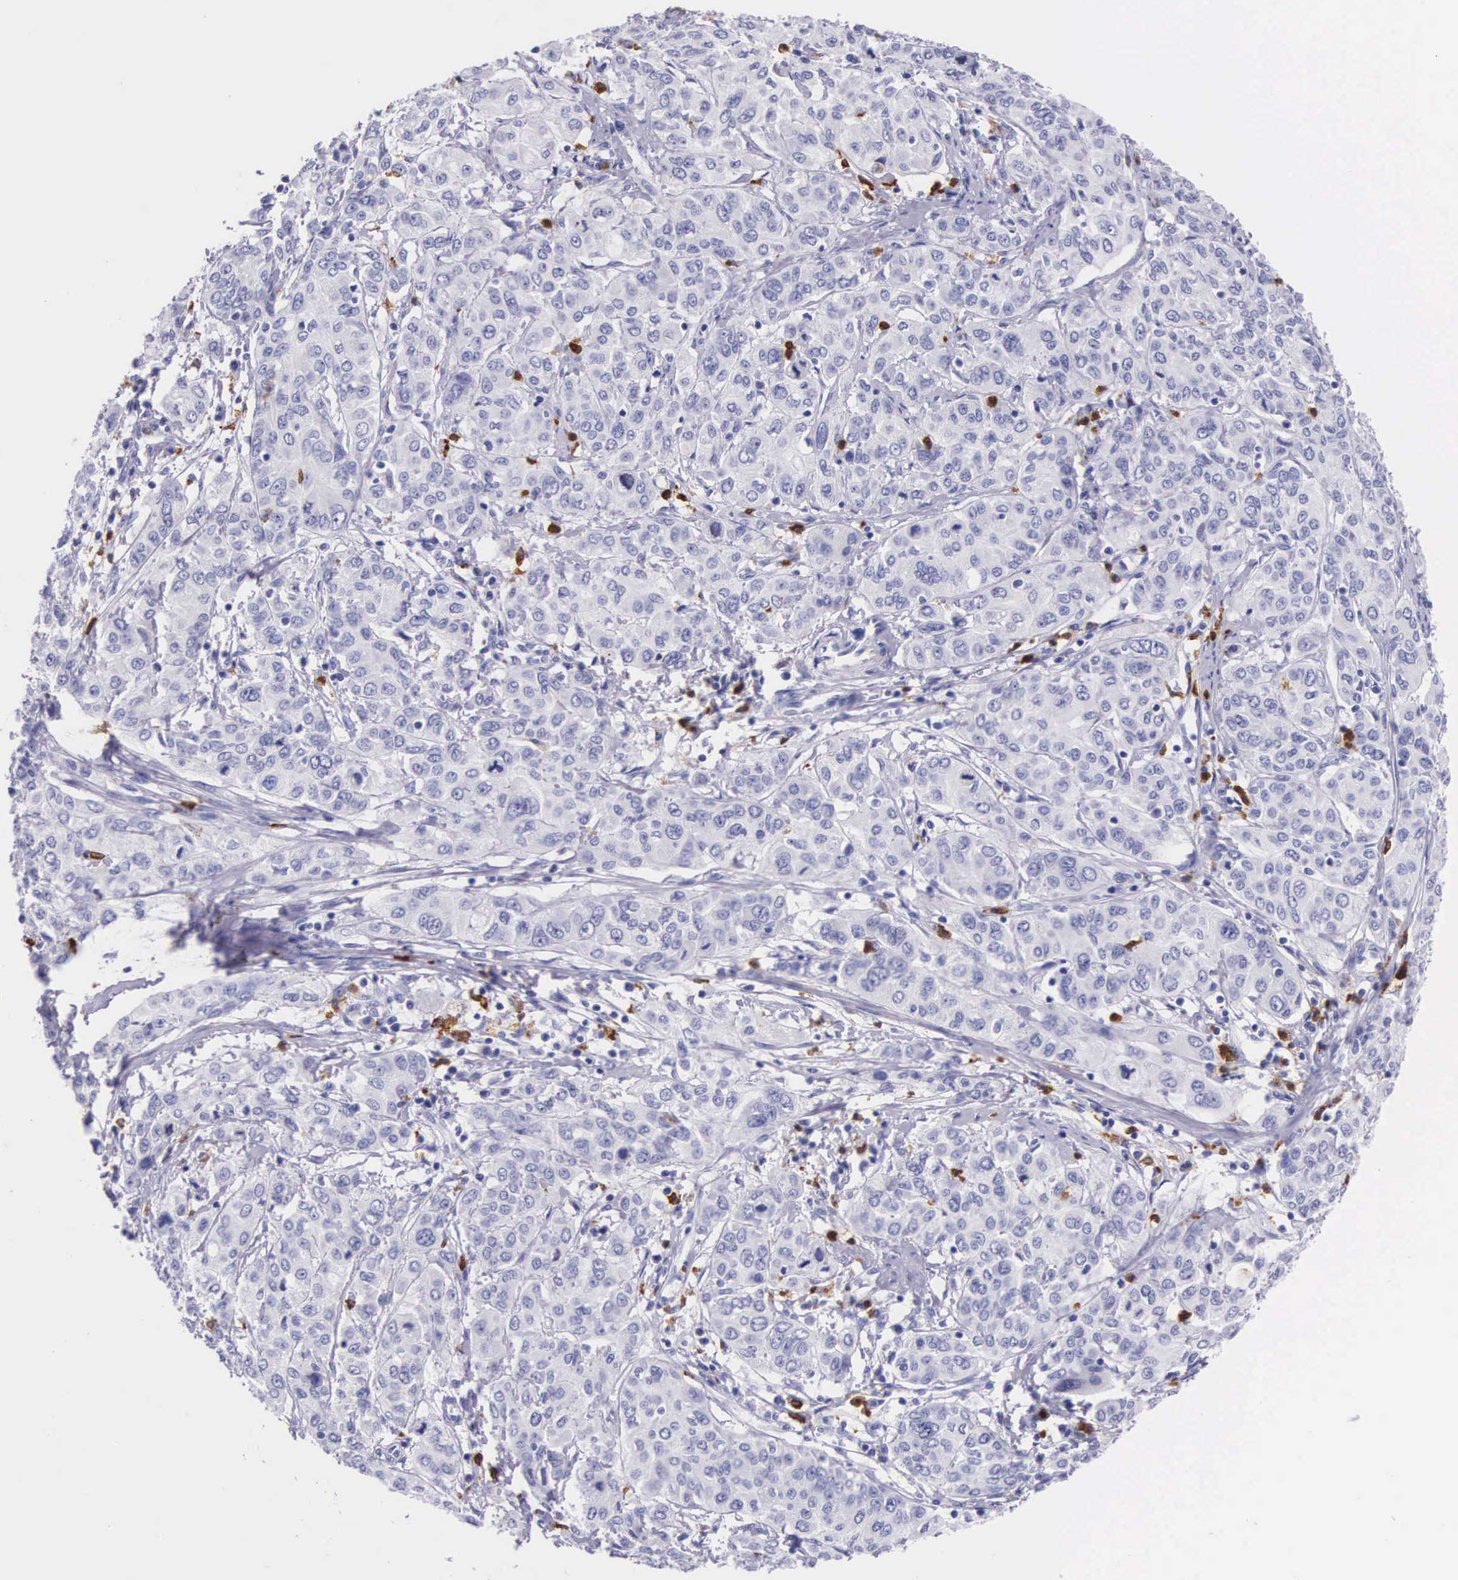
{"staining": {"intensity": "negative", "quantity": "none", "location": "none"}, "tissue": "cervical cancer", "cell_type": "Tumor cells", "image_type": "cancer", "snomed": [{"axis": "morphology", "description": "Squamous cell carcinoma, NOS"}, {"axis": "topography", "description": "Cervix"}], "caption": "The photomicrograph demonstrates no staining of tumor cells in cervical cancer (squamous cell carcinoma).", "gene": "FCN1", "patient": {"sex": "female", "age": 38}}